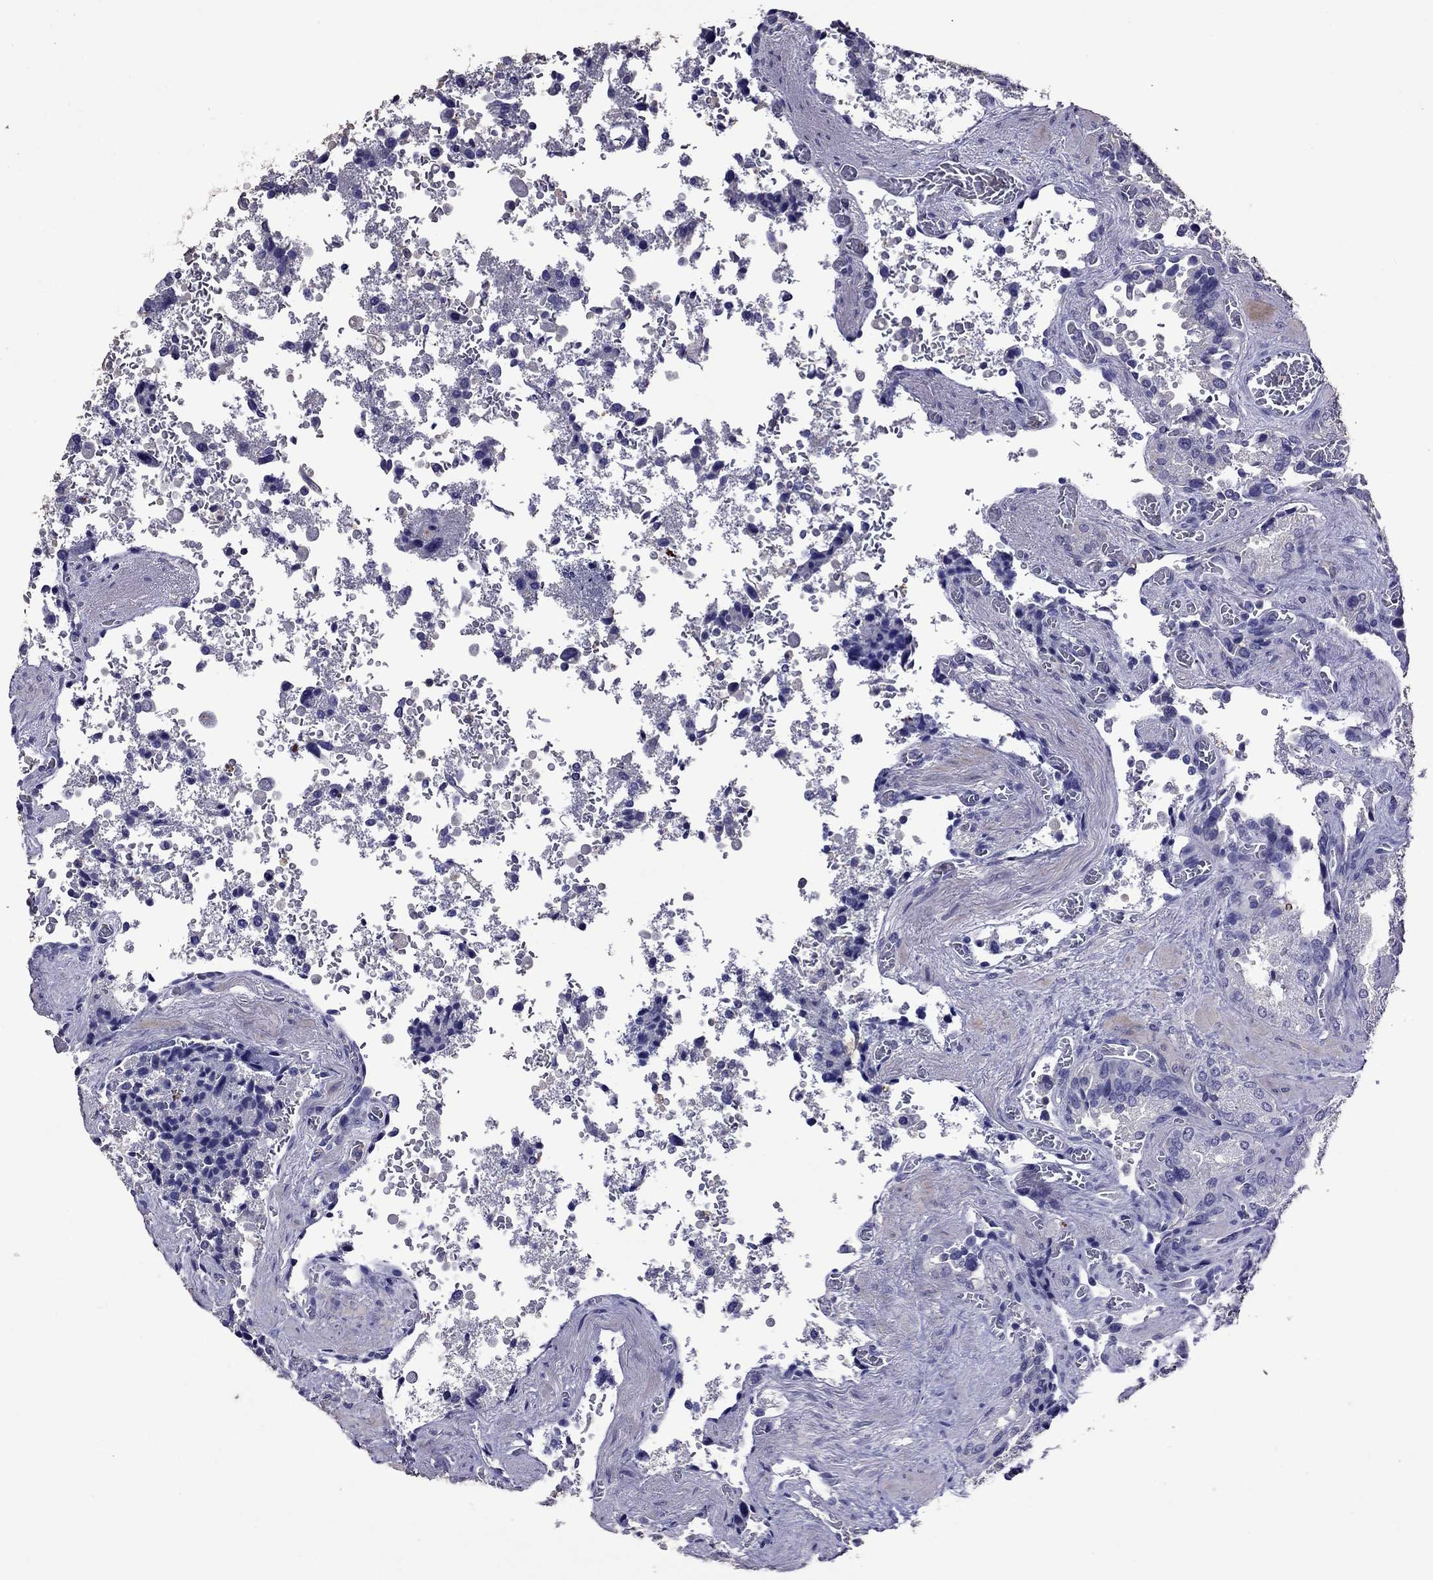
{"staining": {"intensity": "negative", "quantity": "none", "location": "none"}, "tissue": "seminal vesicle", "cell_type": "Glandular cells", "image_type": "normal", "snomed": [{"axis": "morphology", "description": "Normal tissue, NOS"}, {"axis": "topography", "description": "Seminal veicle"}], "caption": "Immunohistochemistry of benign human seminal vesicle displays no expression in glandular cells.", "gene": "NKX3", "patient": {"sex": "male", "age": 37}}